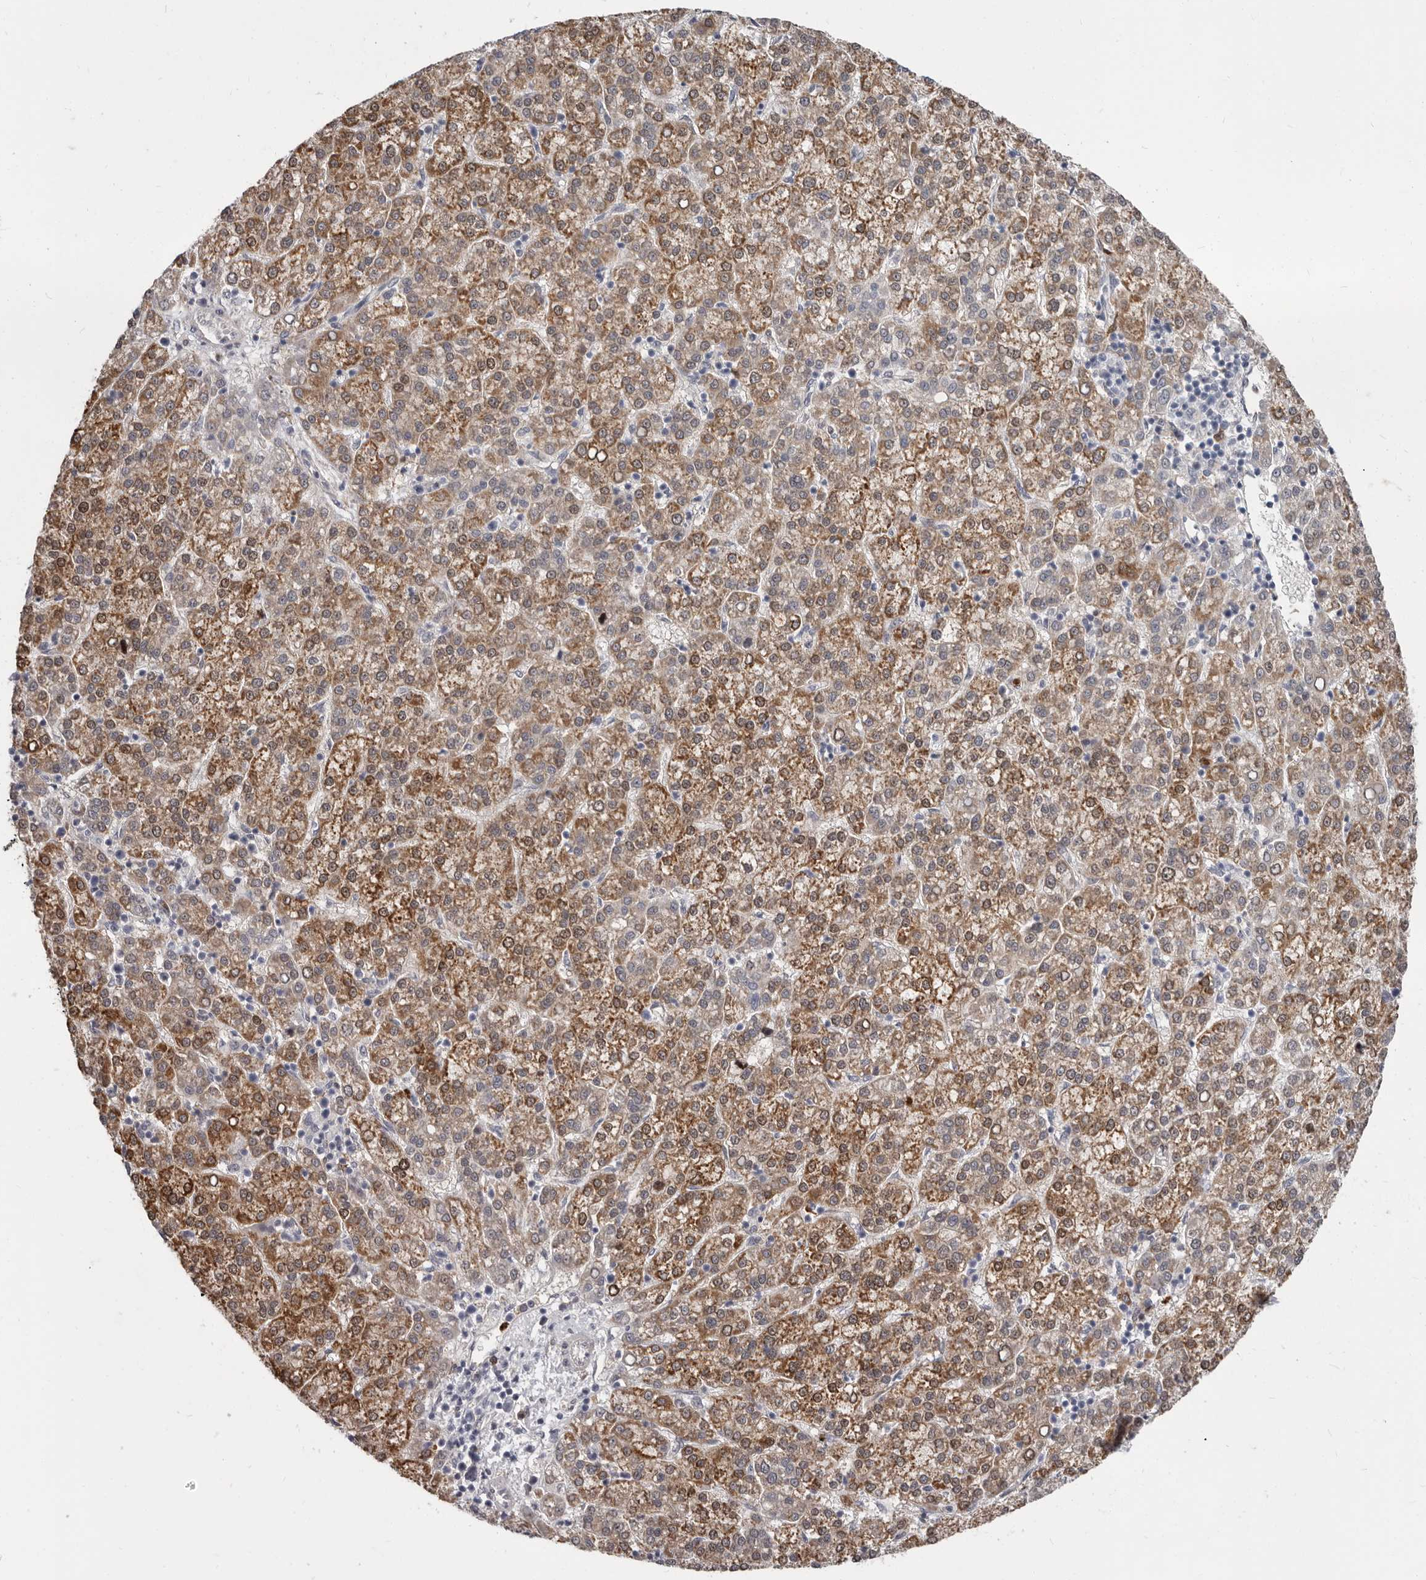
{"staining": {"intensity": "moderate", "quantity": ">75%", "location": "cytoplasmic/membranous"}, "tissue": "liver cancer", "cell_type": "Tumor cells", "image_type": "cancer", "snomed": [{"axis": "morphology", "description": "Carcinoma, Hepatocellular, NOS"}, {"axis": "topography", "description": "Liver"}], "caption": "Immunohistochemistry staining of liver cancer, which displays medium levels of moderate cytoplasmic/membranous positivity in approximately >75% of tumor cells indicating moderate cytoplasmic/membranous protein expression. The staining was performed using DAB (3,3'-diaminobenzidine) (brown) for protein detection and nuclei were counterstained in hematoxylin (blue).", "gene": "GPR157", "patient": {"sex": "female", "age": 58}}